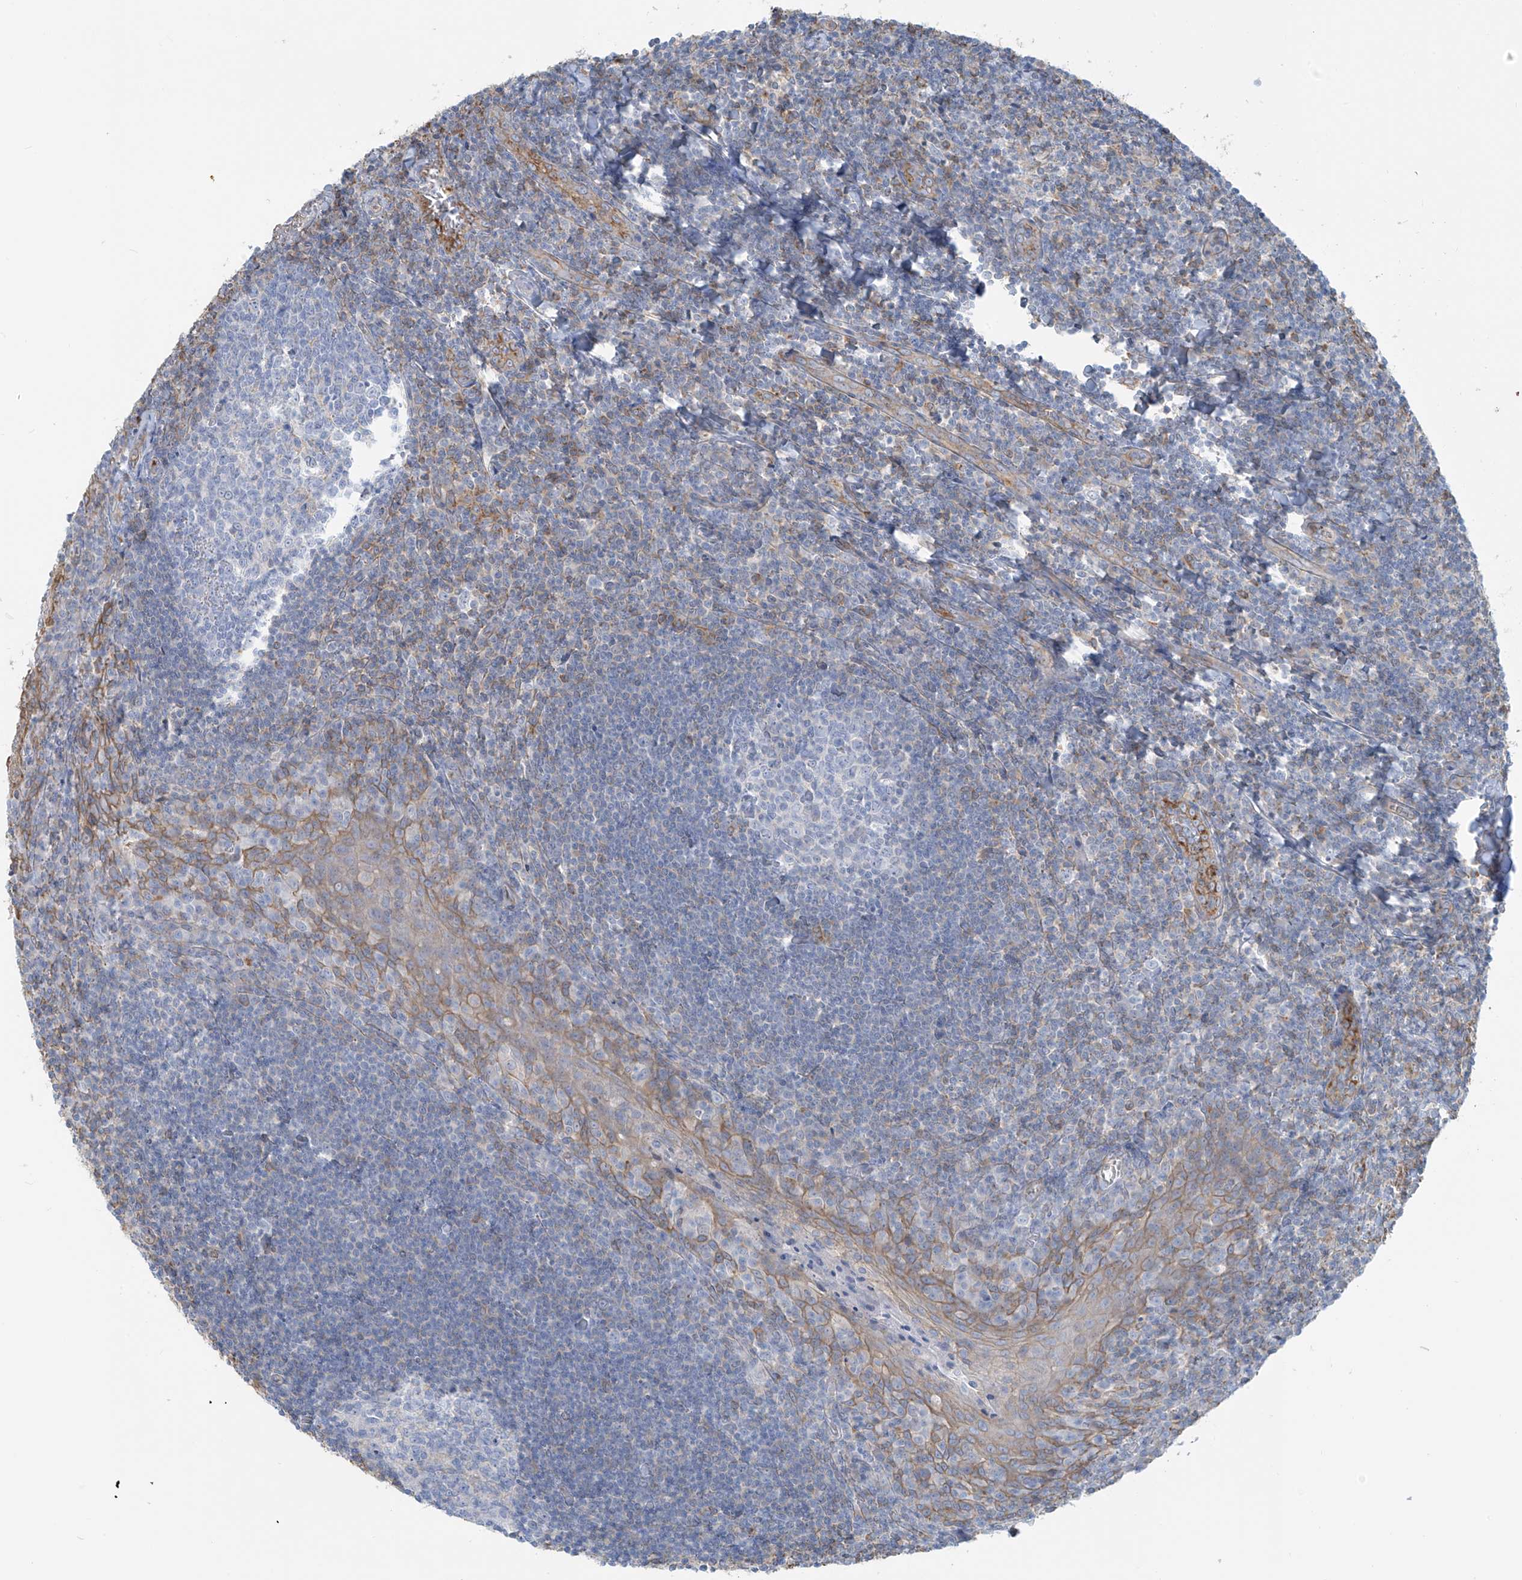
{"staining": {"intensity": "negative", "quantity": "none", "location": "none"}, "tissue": "tonsil", "cell_type": "Germinal center cells", "image_type": "normal", "snomed": [{"axis": "morphology", "description": "Normal tissue, NOS"}, {"axis": "topography", "description": "Tonsil"}], "caption": "High magnification brightfield microscopy of benign tonsil stained with DAB (3,3'-diaminobenzidine) (brown) and counterstained with hematoxylin (blue): germinal center cells show no significant positivity. (Stains: DAB IHC with hematoxylin counter stain, Microscopy: brightfield microscopy at high magnification).", "gene": "ZNF846", "patient": {"sex": "male", "age": 27}}